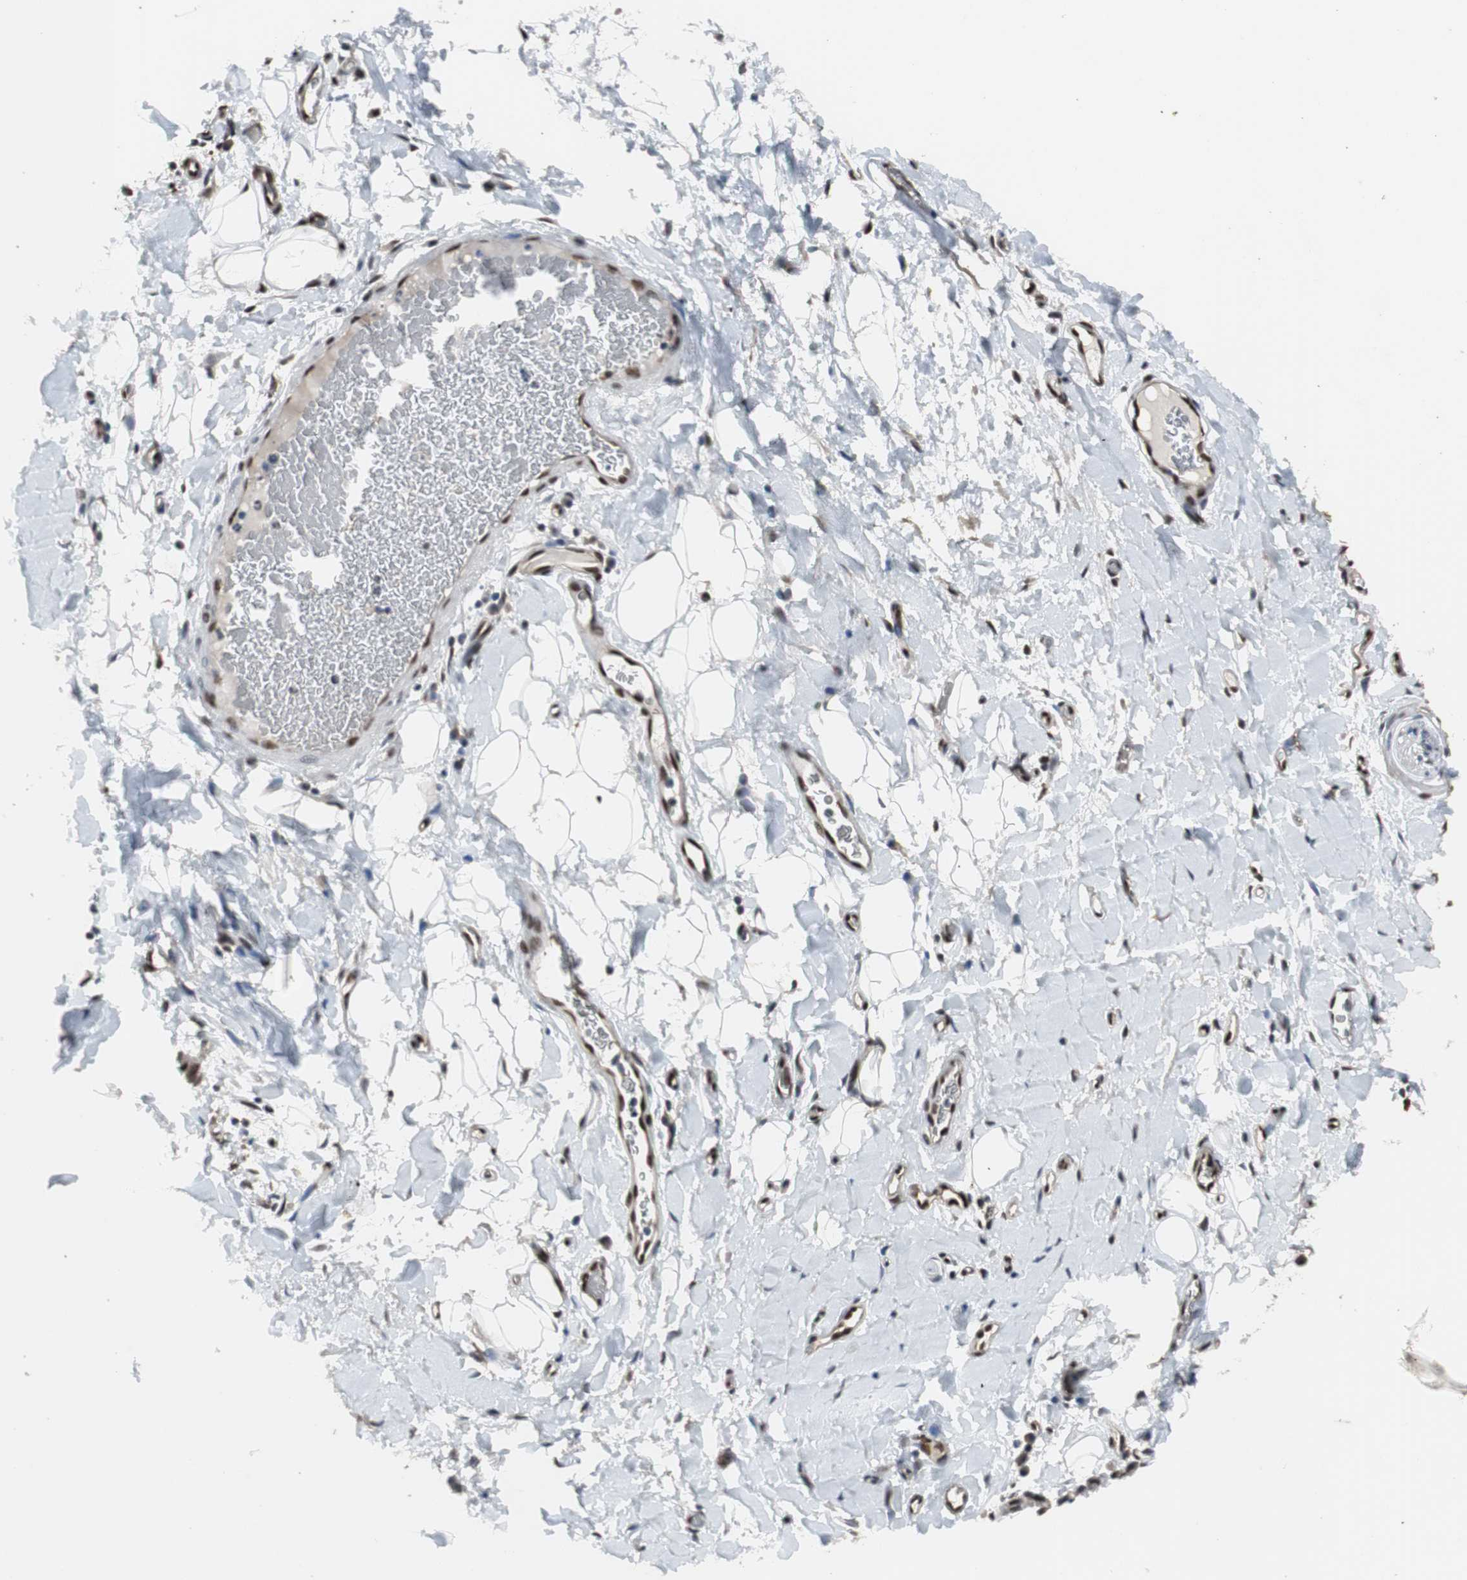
{"staining": {"intensity": "moderate", "quantity": ">75%", "location": "nuclear"}, "tissue": "adipose tissue", "cell_type": "Adipocytes", "image_type": "normal", "snomed": [{"axis": "morphology", "description": "Normal tissue, NOS"}, {"axis": "morphology", "description": "Adenocarcinoma, NOS"}, {"axis": "topography", "description": "Esophagus"}], "caption": "Immunohistochemistry (DAB) staining of benign adipose tissue shows moderate nuclear protein positivity in about >75% of adipocytes. (DAB (3,3'-diaminobenzidine) IHC with brightfield microscopy, high magnification).", "gene": "PML", "patient": {"sex": "male", "age": 62}}